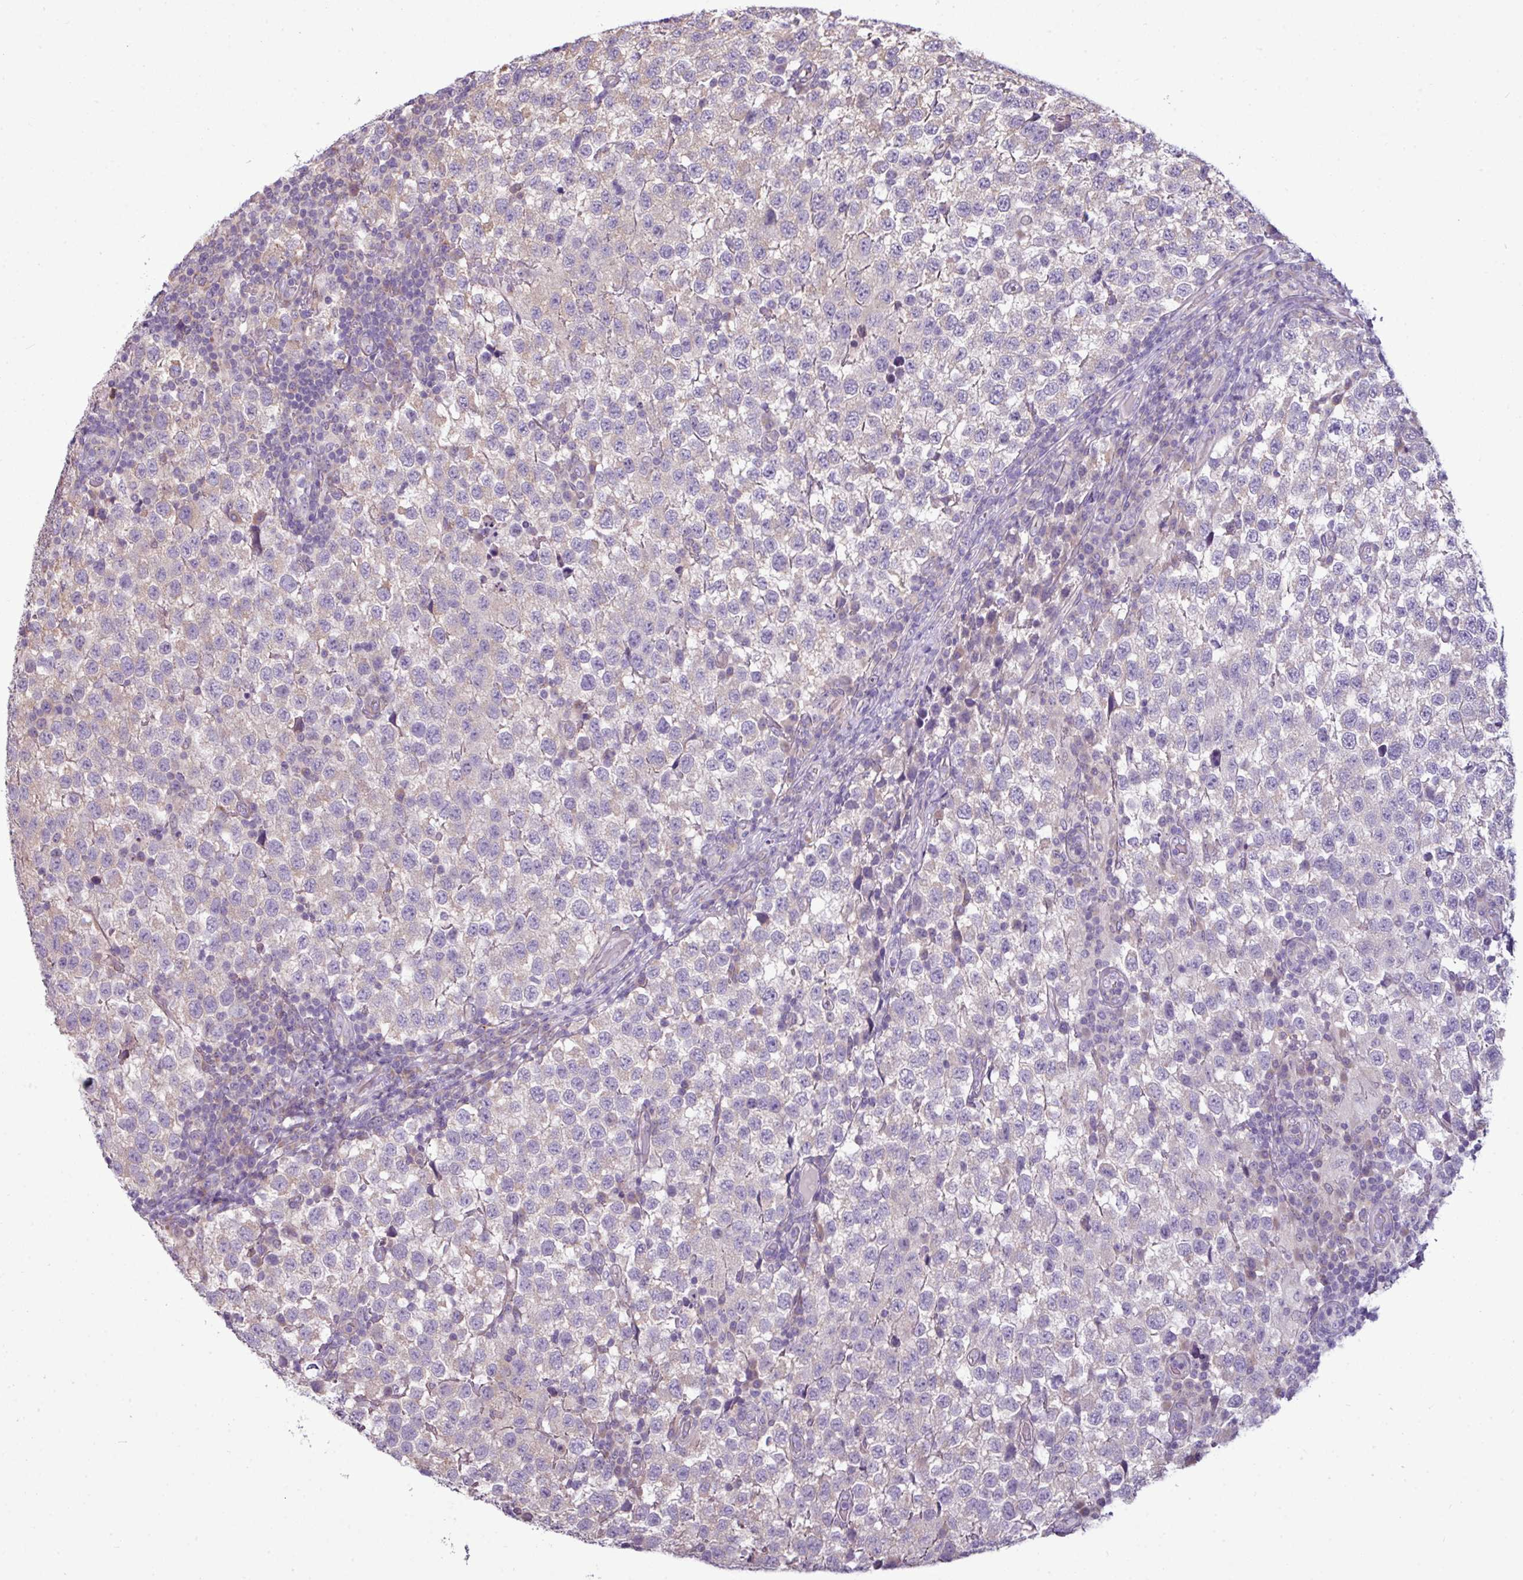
{"staining": {"intensity": "weak", "quantity": "<25%", "location": "cytoplasmic/membranous"}, "tissue": "testis cancer", "cell_type": "Tumor cells", "image_type": "cancer", "snomed": [{"axis": "morphology", "description": "Seminoma, NOS"}, {"axis": "topography", "description": "Testis"}], "caption": "A high-resolution image shows immunohistochemistry (IHC) staining of testis seminoma, which demonstrates no significant staining in tumor cells.", "gene": "AGAP5", "patient": {"sex": "male", "age": 34}}